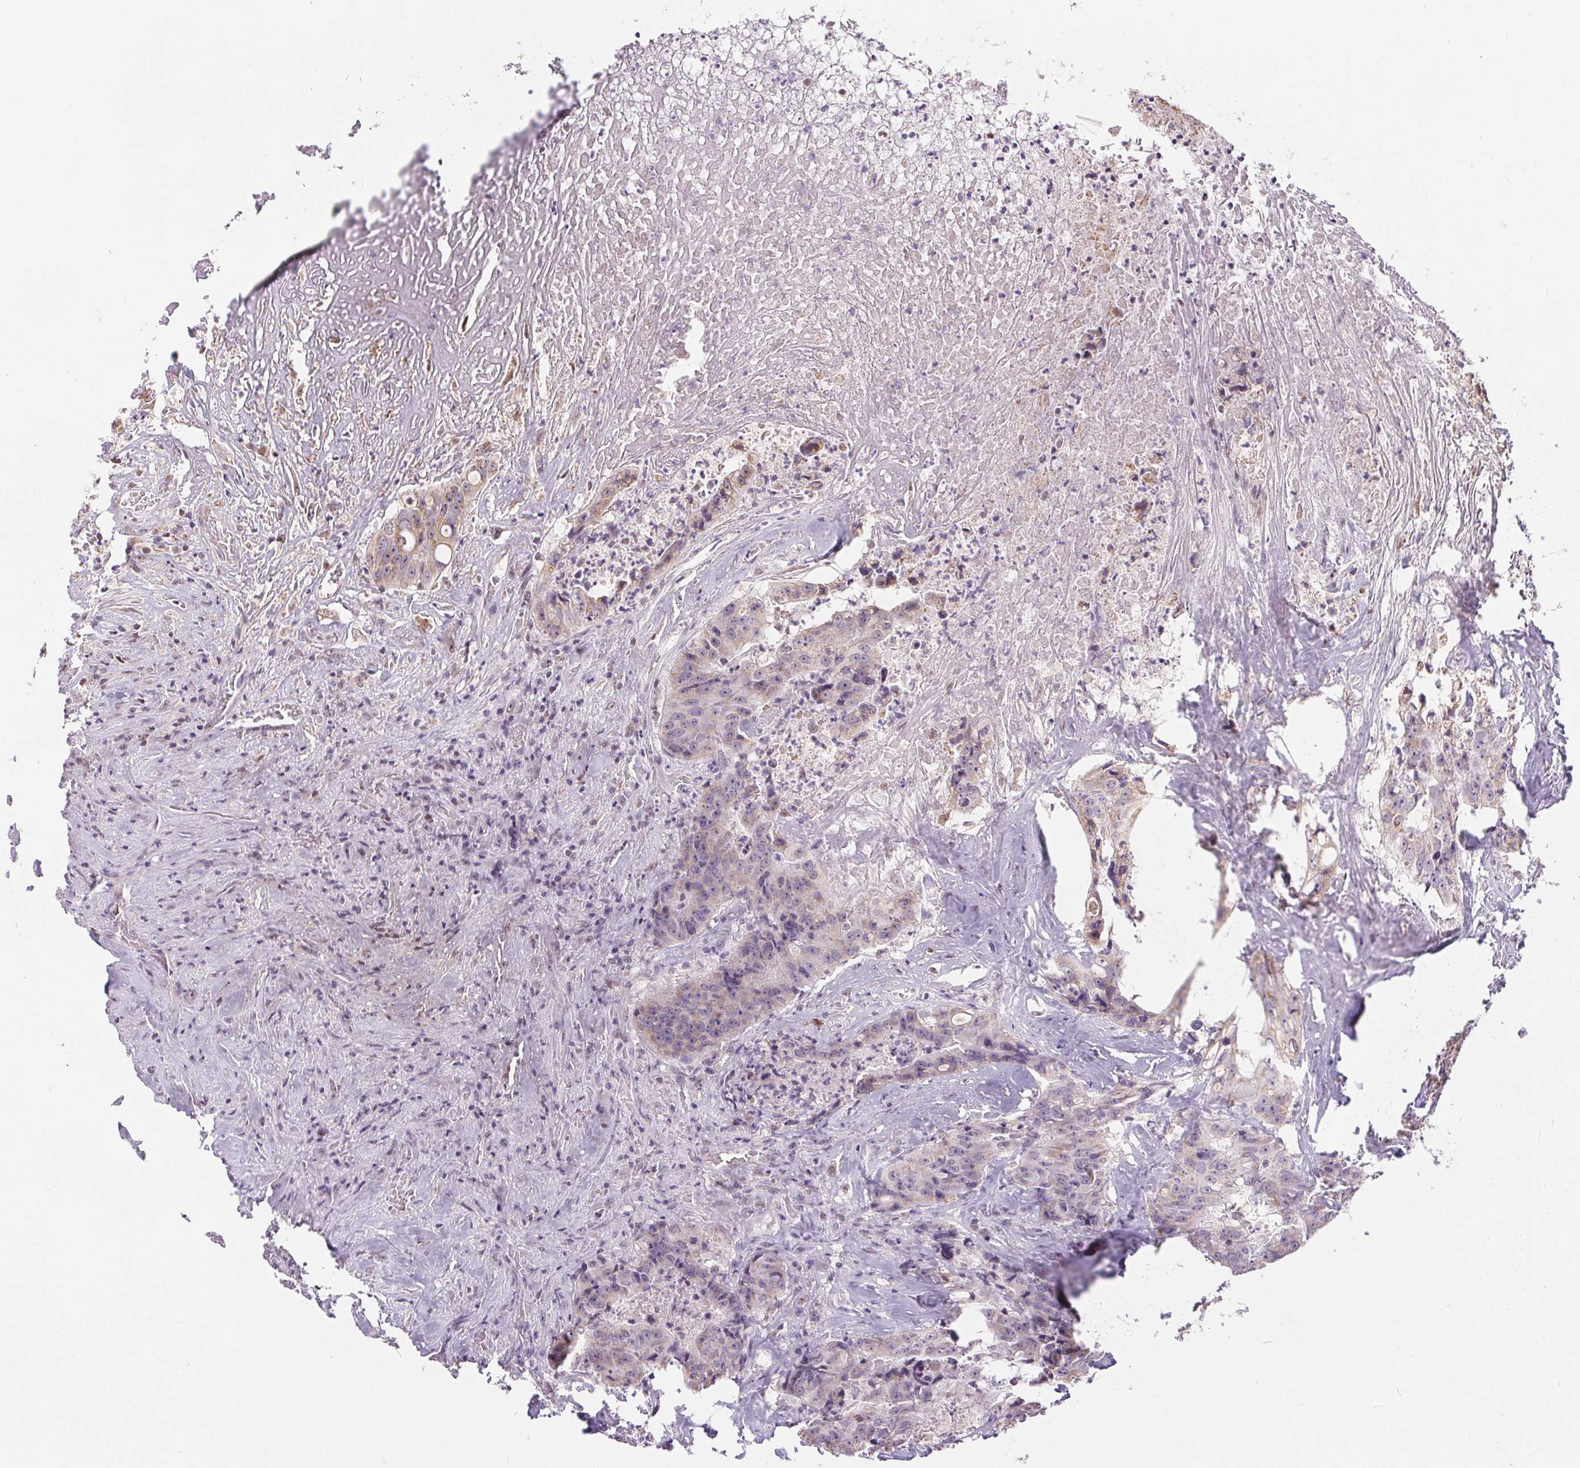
{"staining": {"intensity": "weak", "quantity": "<25%", "location": "cytoplasmic/membranous"}, "tissue": "colorectal cancer", "cell_type": "Tumor cells", "image_type": "cancer", "snomed": [{"axis": "morphology", "description": "Adenocarcinoma, NOS"}, {"axis": "topography", "description": "Rectum"}], "caption": "This is an immunohistochemistry image of human adenocarcinoma (colorectal). There is no staining in tumor cells.", "gene": "POU2F2", "patient": {"sex": "female", "age": 62}}